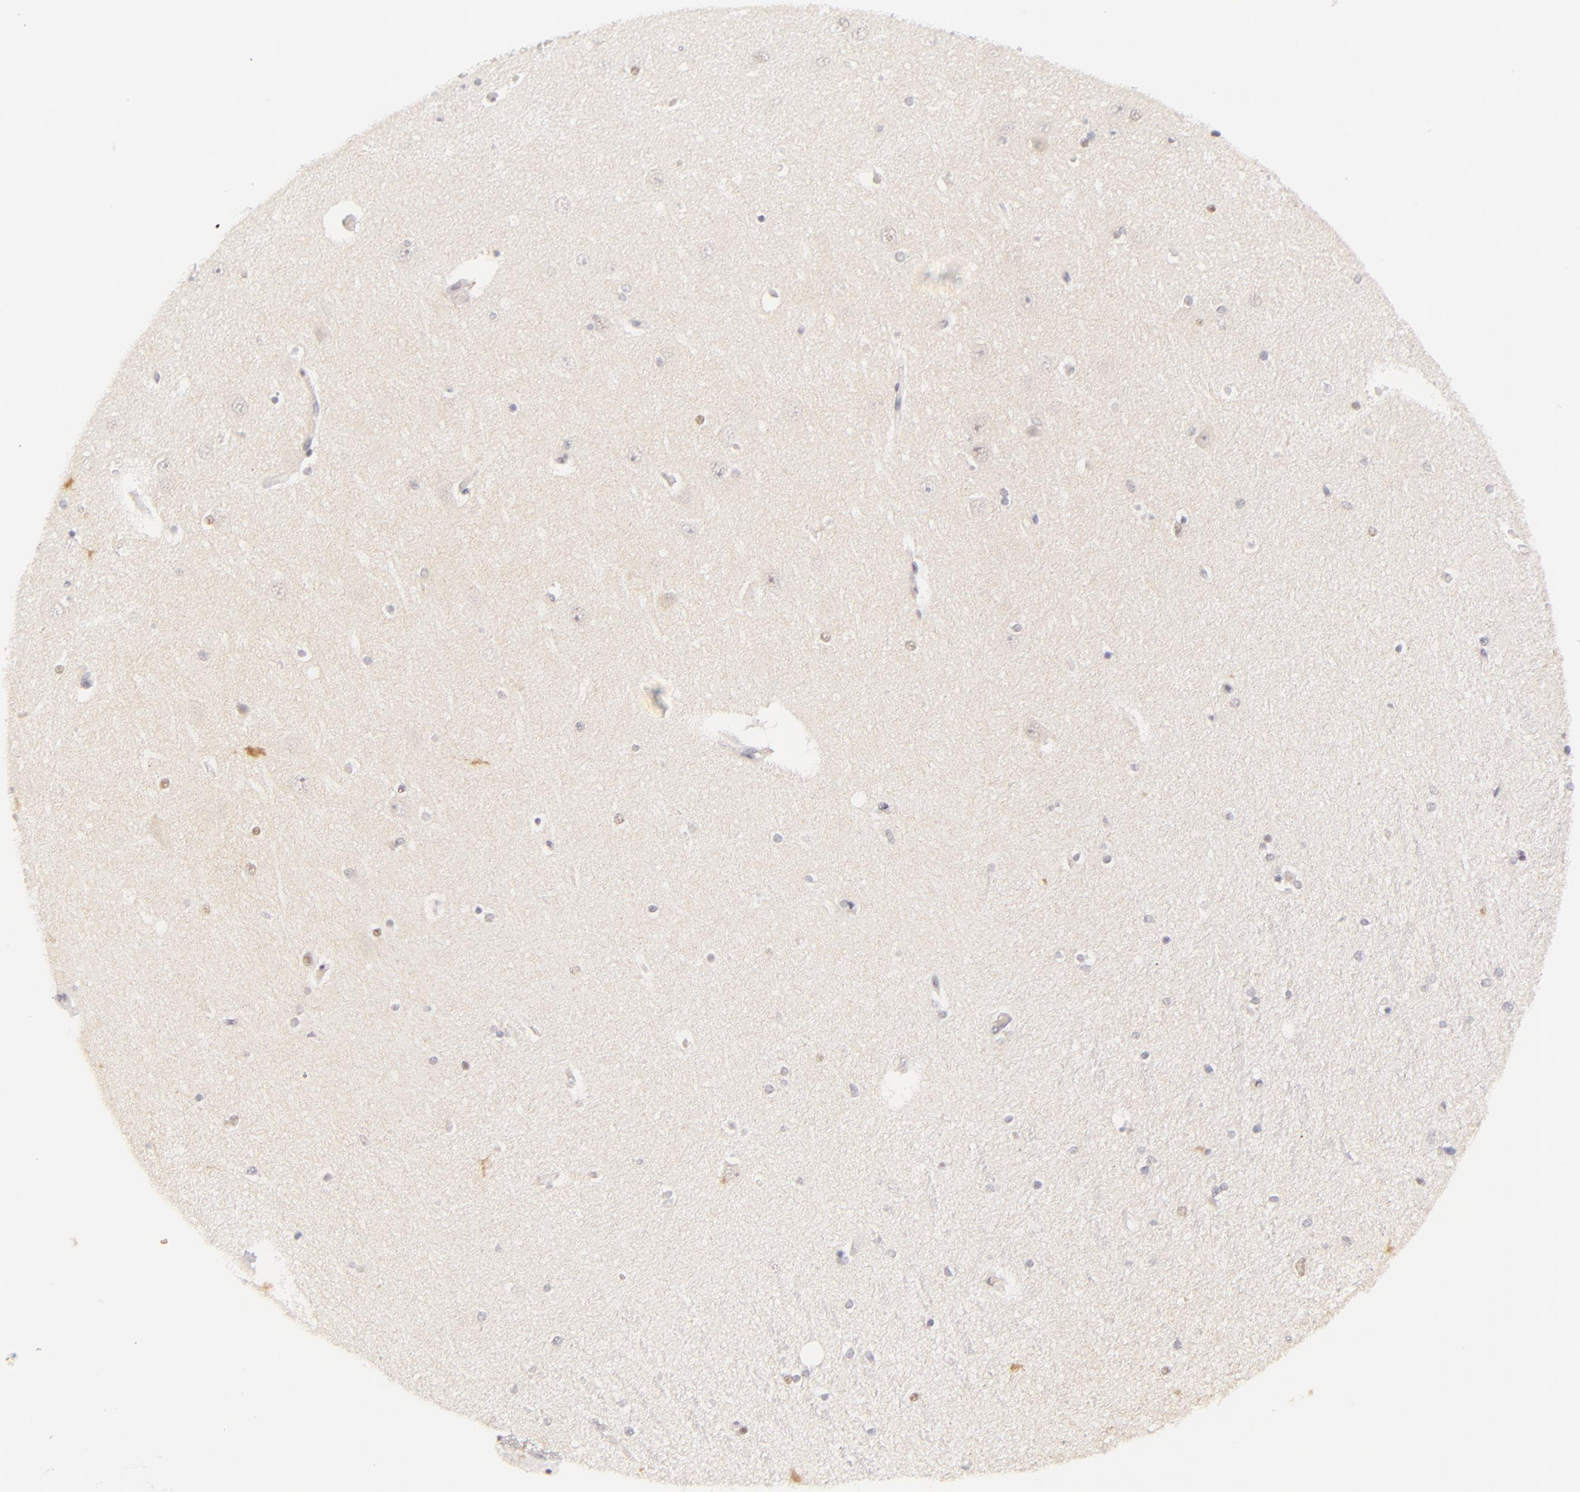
{"staining": {"intensity": "negative", "quantity": "none", "location": "none"}, "tissue": "hippocampus", "cell_type": "Glial cells", "image_type": "normal", "snomed": [{"axis": "morphology", "description": "Normal tissue, NOS"}, {"axis": "topography", "description": "Hippocampus"}], "caption": "Immunohistochemistry photomicrograph of normal hippocampus stained for a protein (brown), which reveals no positivity in glial cells. (Stains: DAB IHC with hematoxylin counter stain, Microscopy: brightfield microscopy at high magnification).", "gene": "BCL3", "patient": {"sex": "female", "age": 54}}